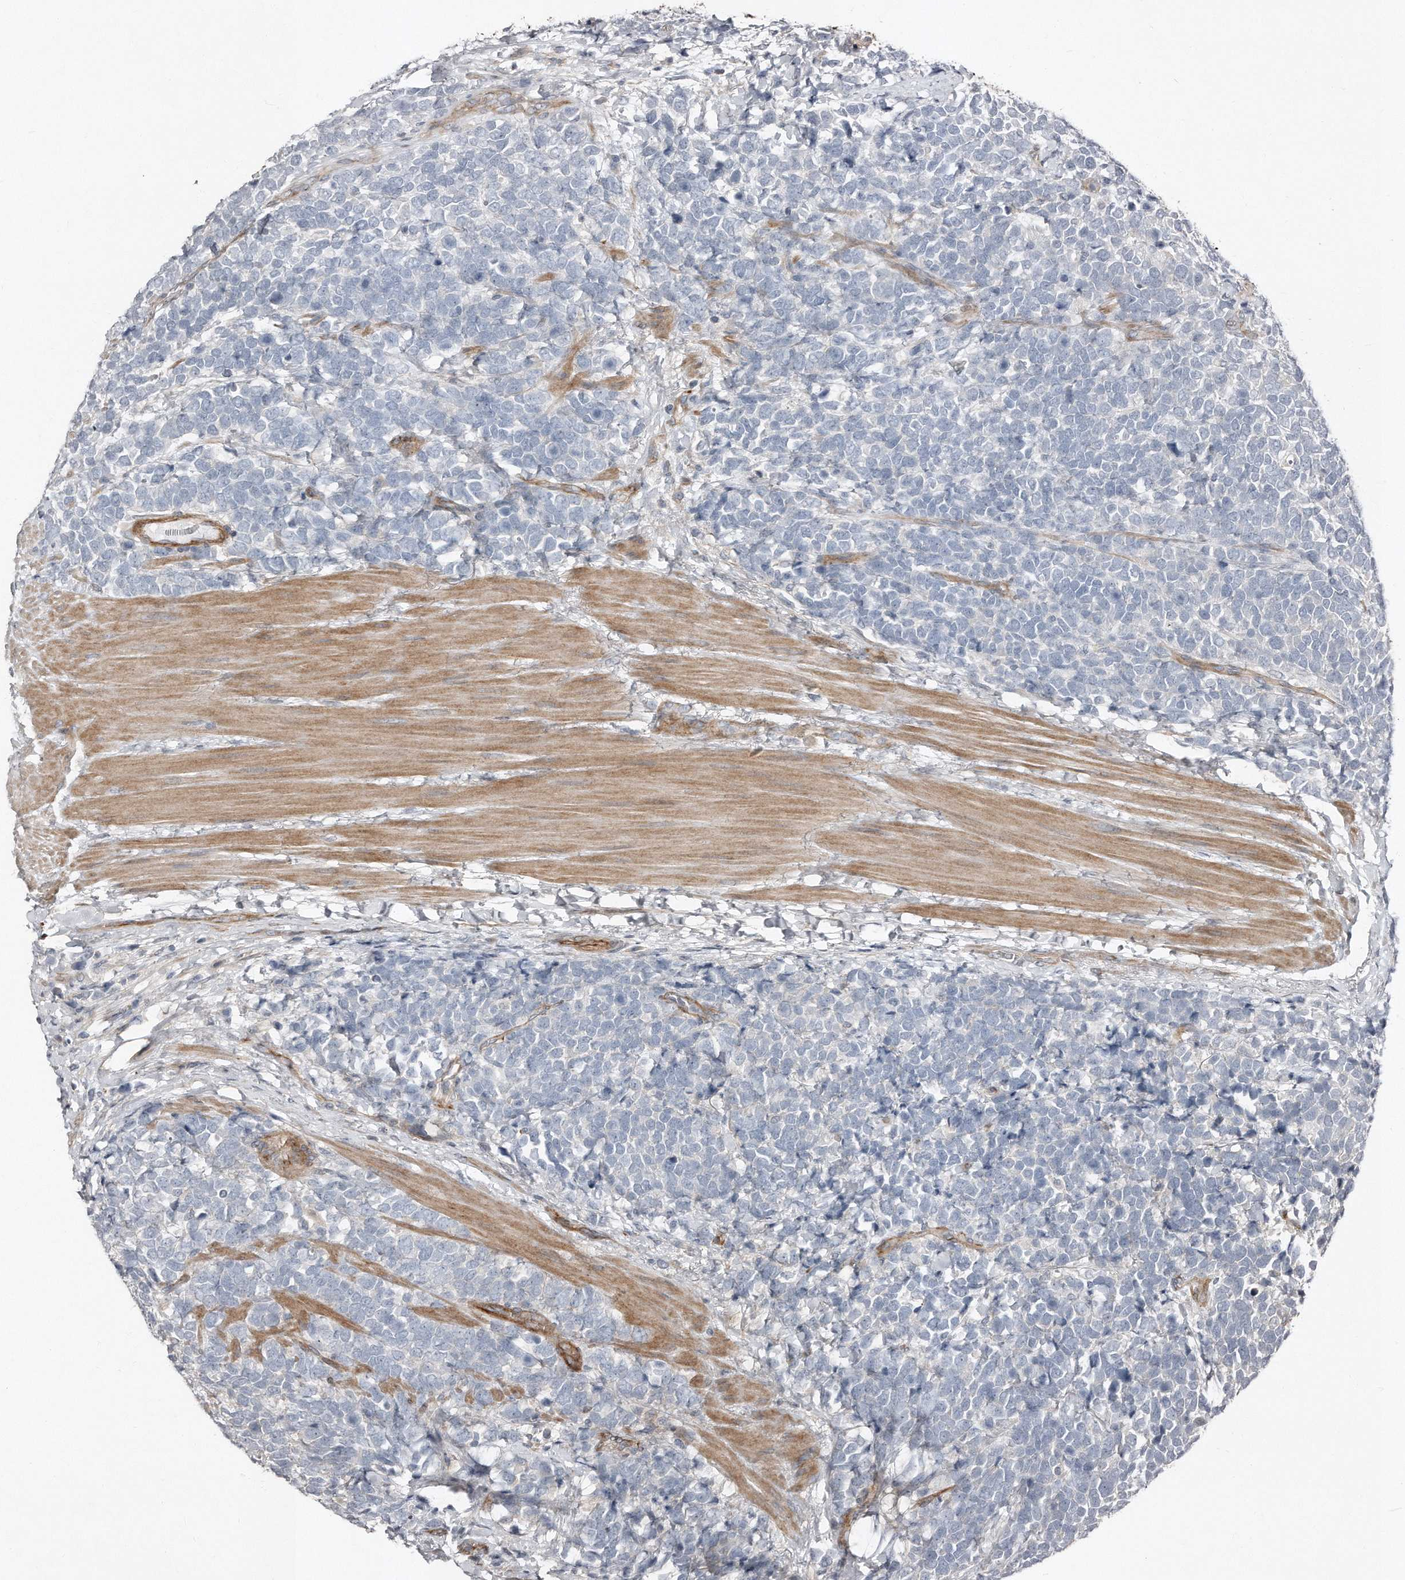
{"staining": {"intensity": "negative", "quantity": "none", "location": "none"}, "tissue": "urothelial cancer", "cell_type": "Tumor cells", "image_type": "cancer", "snomed": [{"axis": "morphology", "description": "Urothelial carcinoma, High grade"}, {"axis": "topography", "description": "Urinary bladder"}], "caption": "Urothelial cancer stained for a protein using immunohistochemistry reveals no positivity tumor cells.", "gene": "SNAP47", "patient": {"sex": "female", "age": 82}}